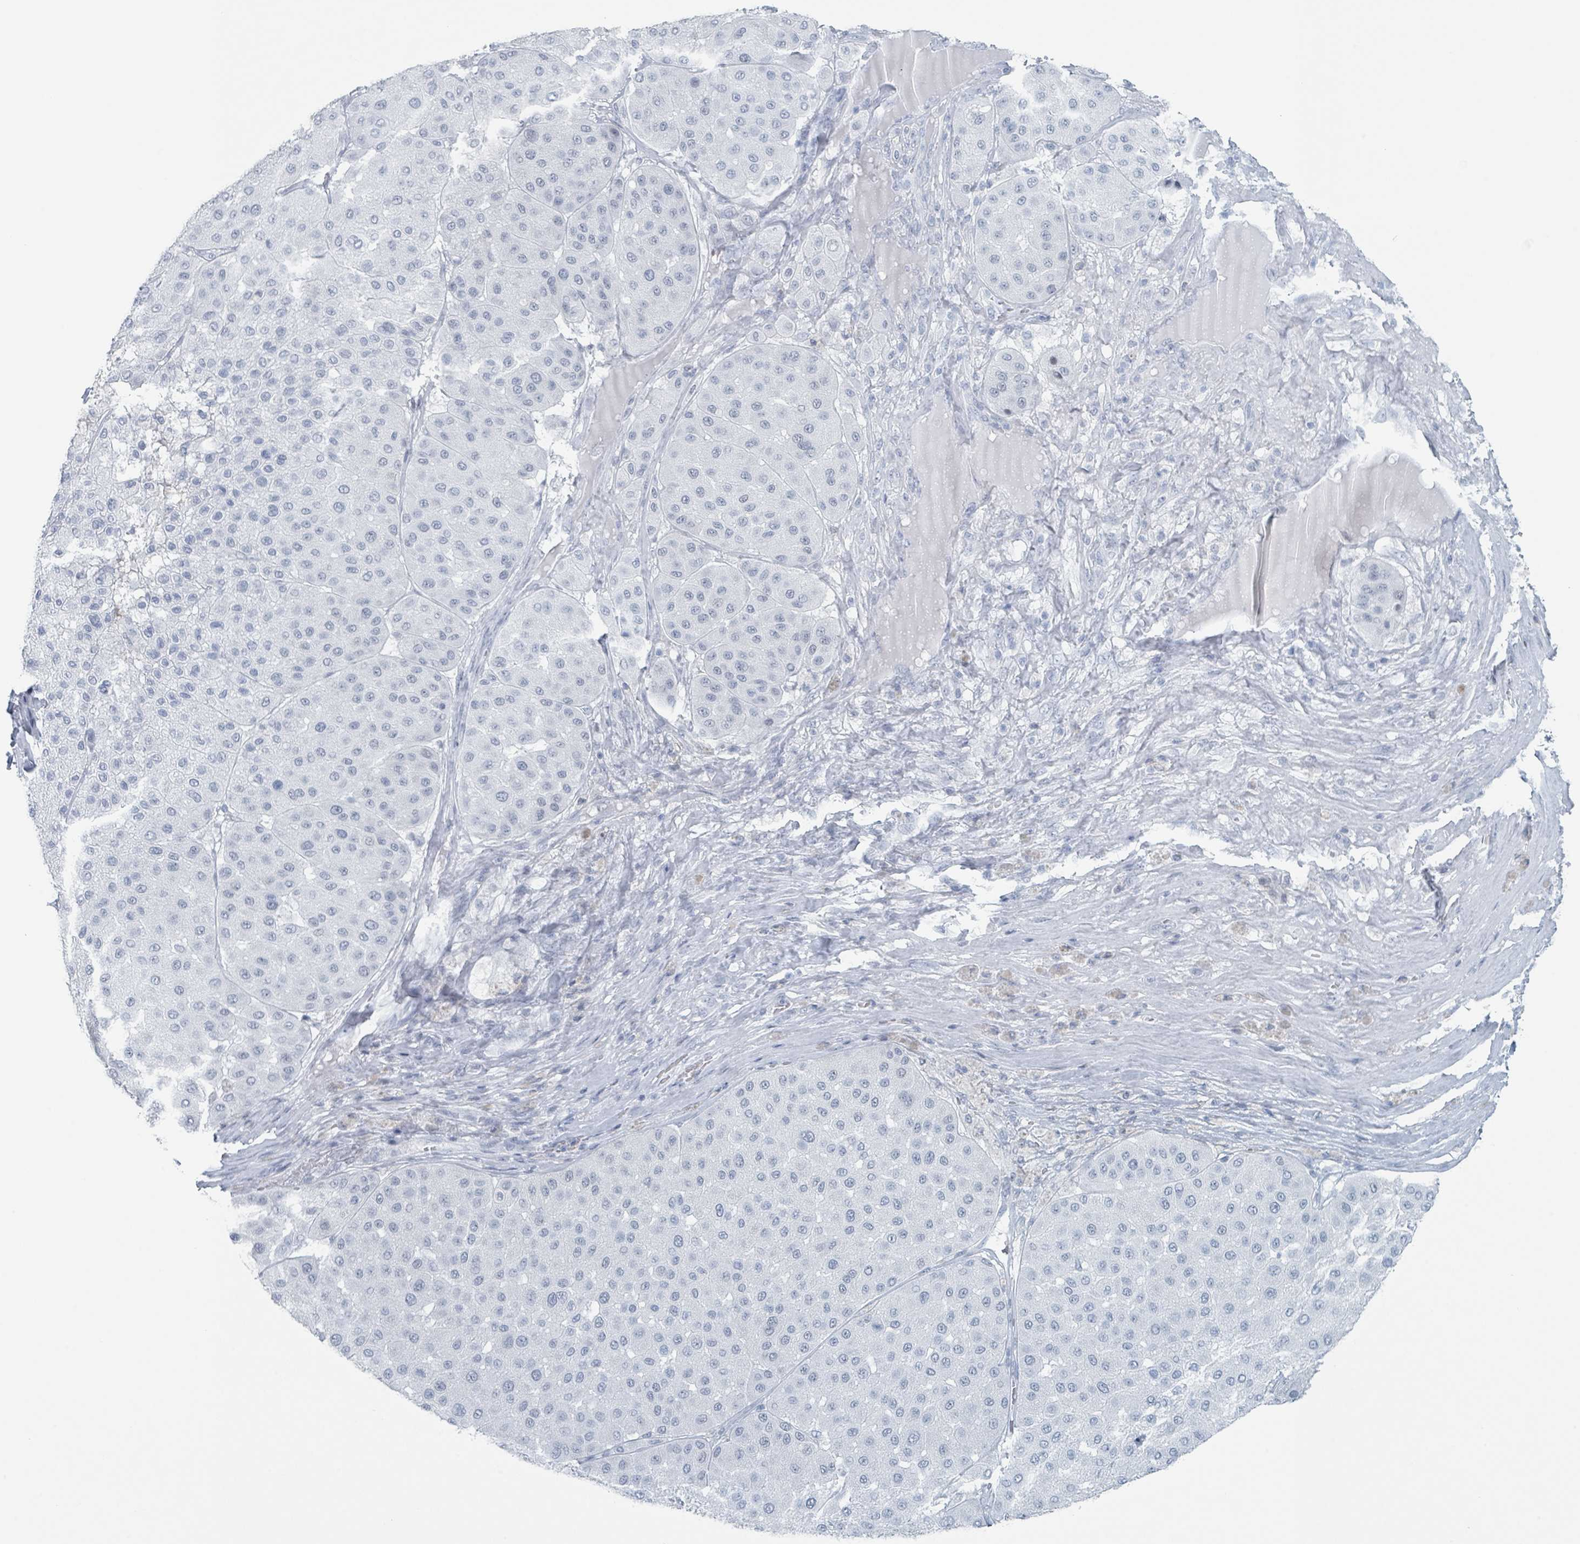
{"staining": {"intensity": "negative", "quantity": "none", "location": "none"}, "tissue": "melanoma", "cell_type": "Tumor cells", "image_type": "cancer", "snomed": [{"axis": "morphology", "description": "Malignant melanoma, Metastatic site"}, {"axis": "topography", "description": "Smooth muscle"}], "caption": "Immunohistochemical staining of human melanoma exhibits no significant staining in tumor cells. (Brightfield microscopy of DAB immunohistochemistry (IHC) at high magnification).", "gene": "GPR15LG", "patient": {"sex": "male", "age": 41}}